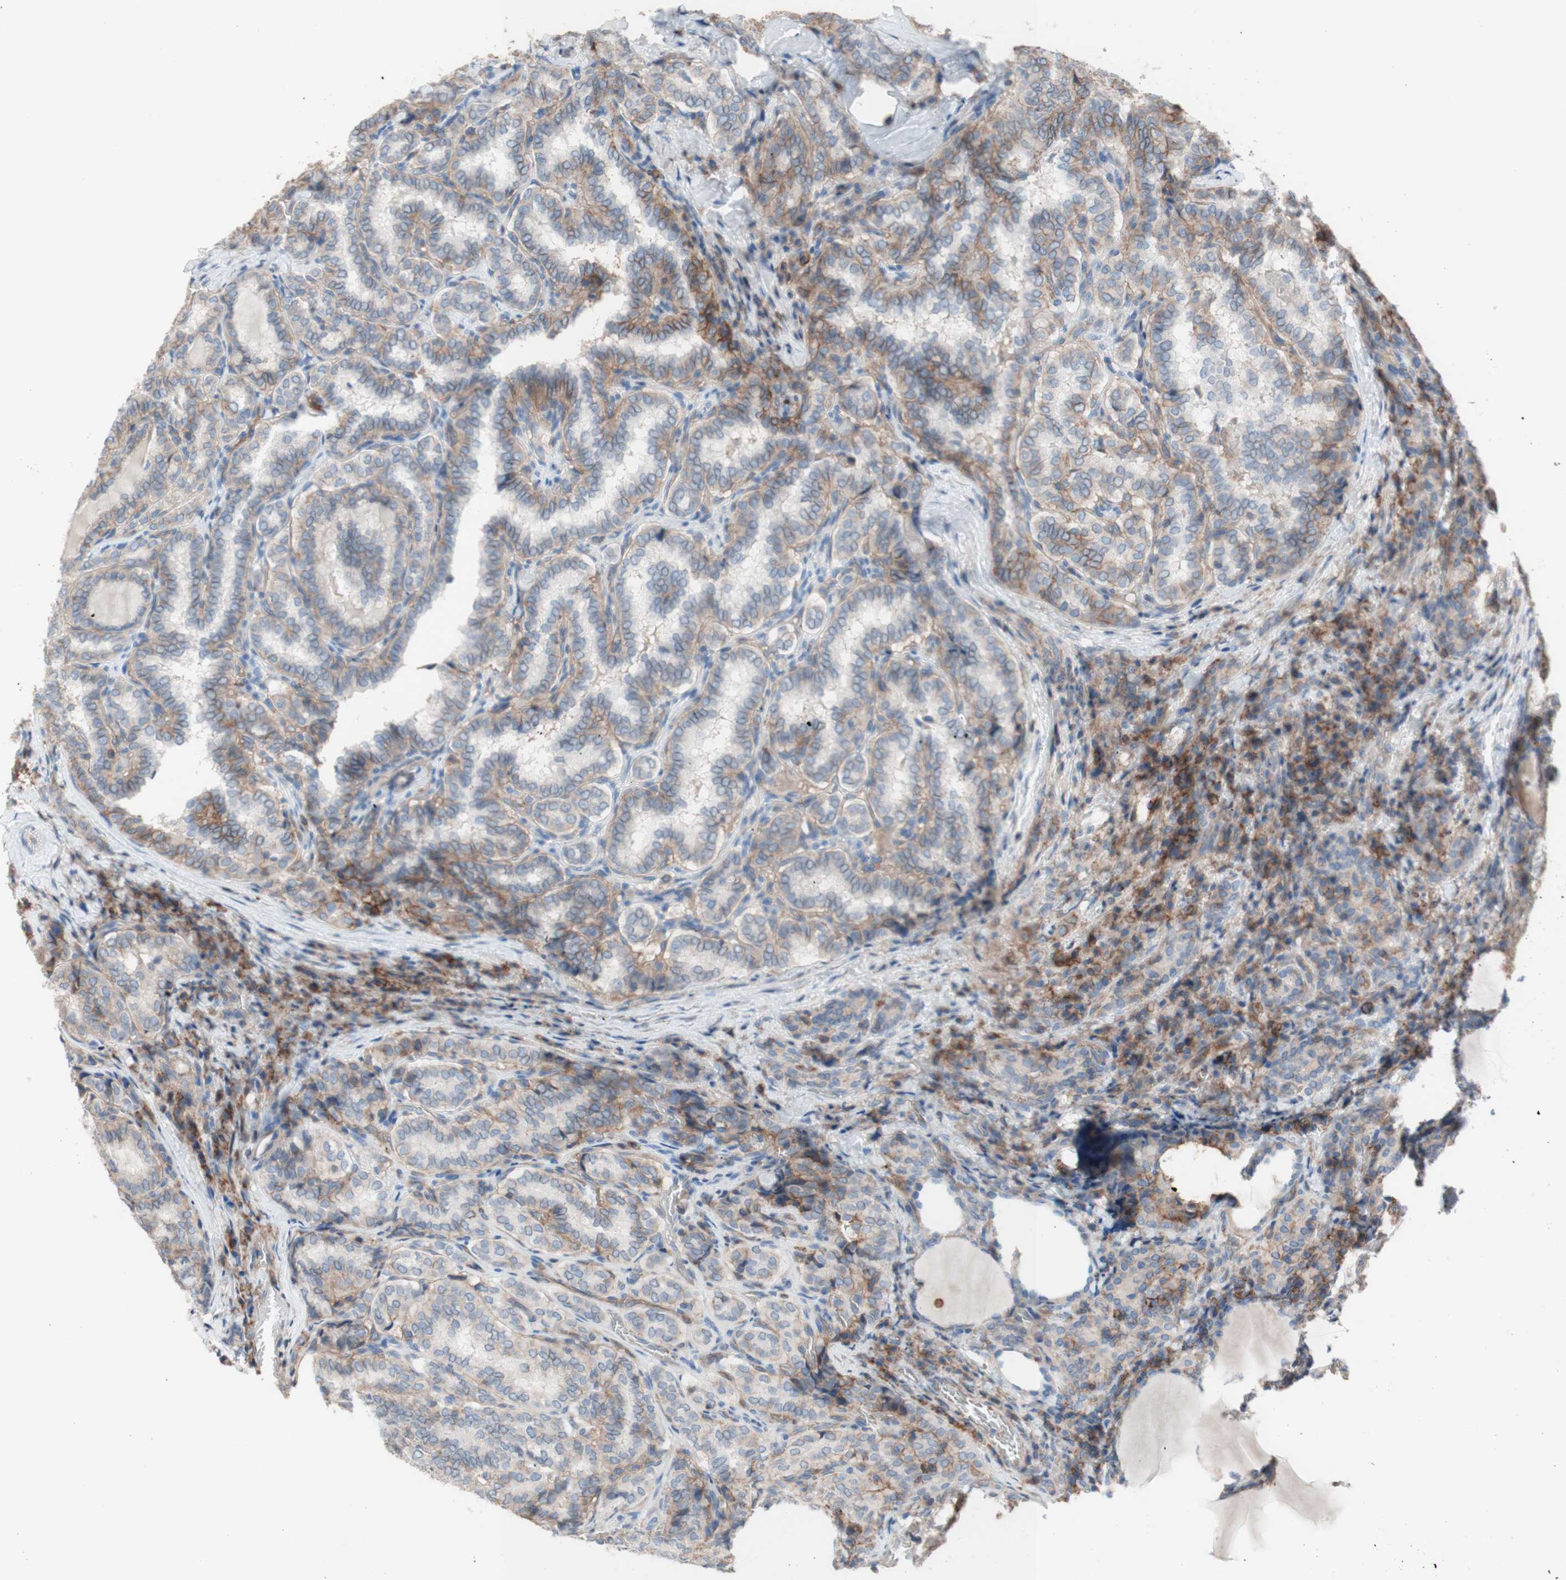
{"staining": {"intensity": "weak", "quantity": ">75%", "location": "cytoplasmic/membranous"}, "tissue": "thyroid cancer", "cell_type": "Tumor cells", "image_type": "cancer", "snomed": [{"axis": "morphology", "description": "Normal tissue, NOS"}, {"axis": "morphology", "description": "Papillary adenocarcinoma, NOS"}, {"axis": "topography", "description": "Thyroid gland"}], "caption": "A brown stain highlights weak cytoplasmic/membranous staining of a protein in human thyroid papillary adenocarcinoma tumor cells.", "gene": "CD46", "patient": {"sex": "female", "age": 30}}